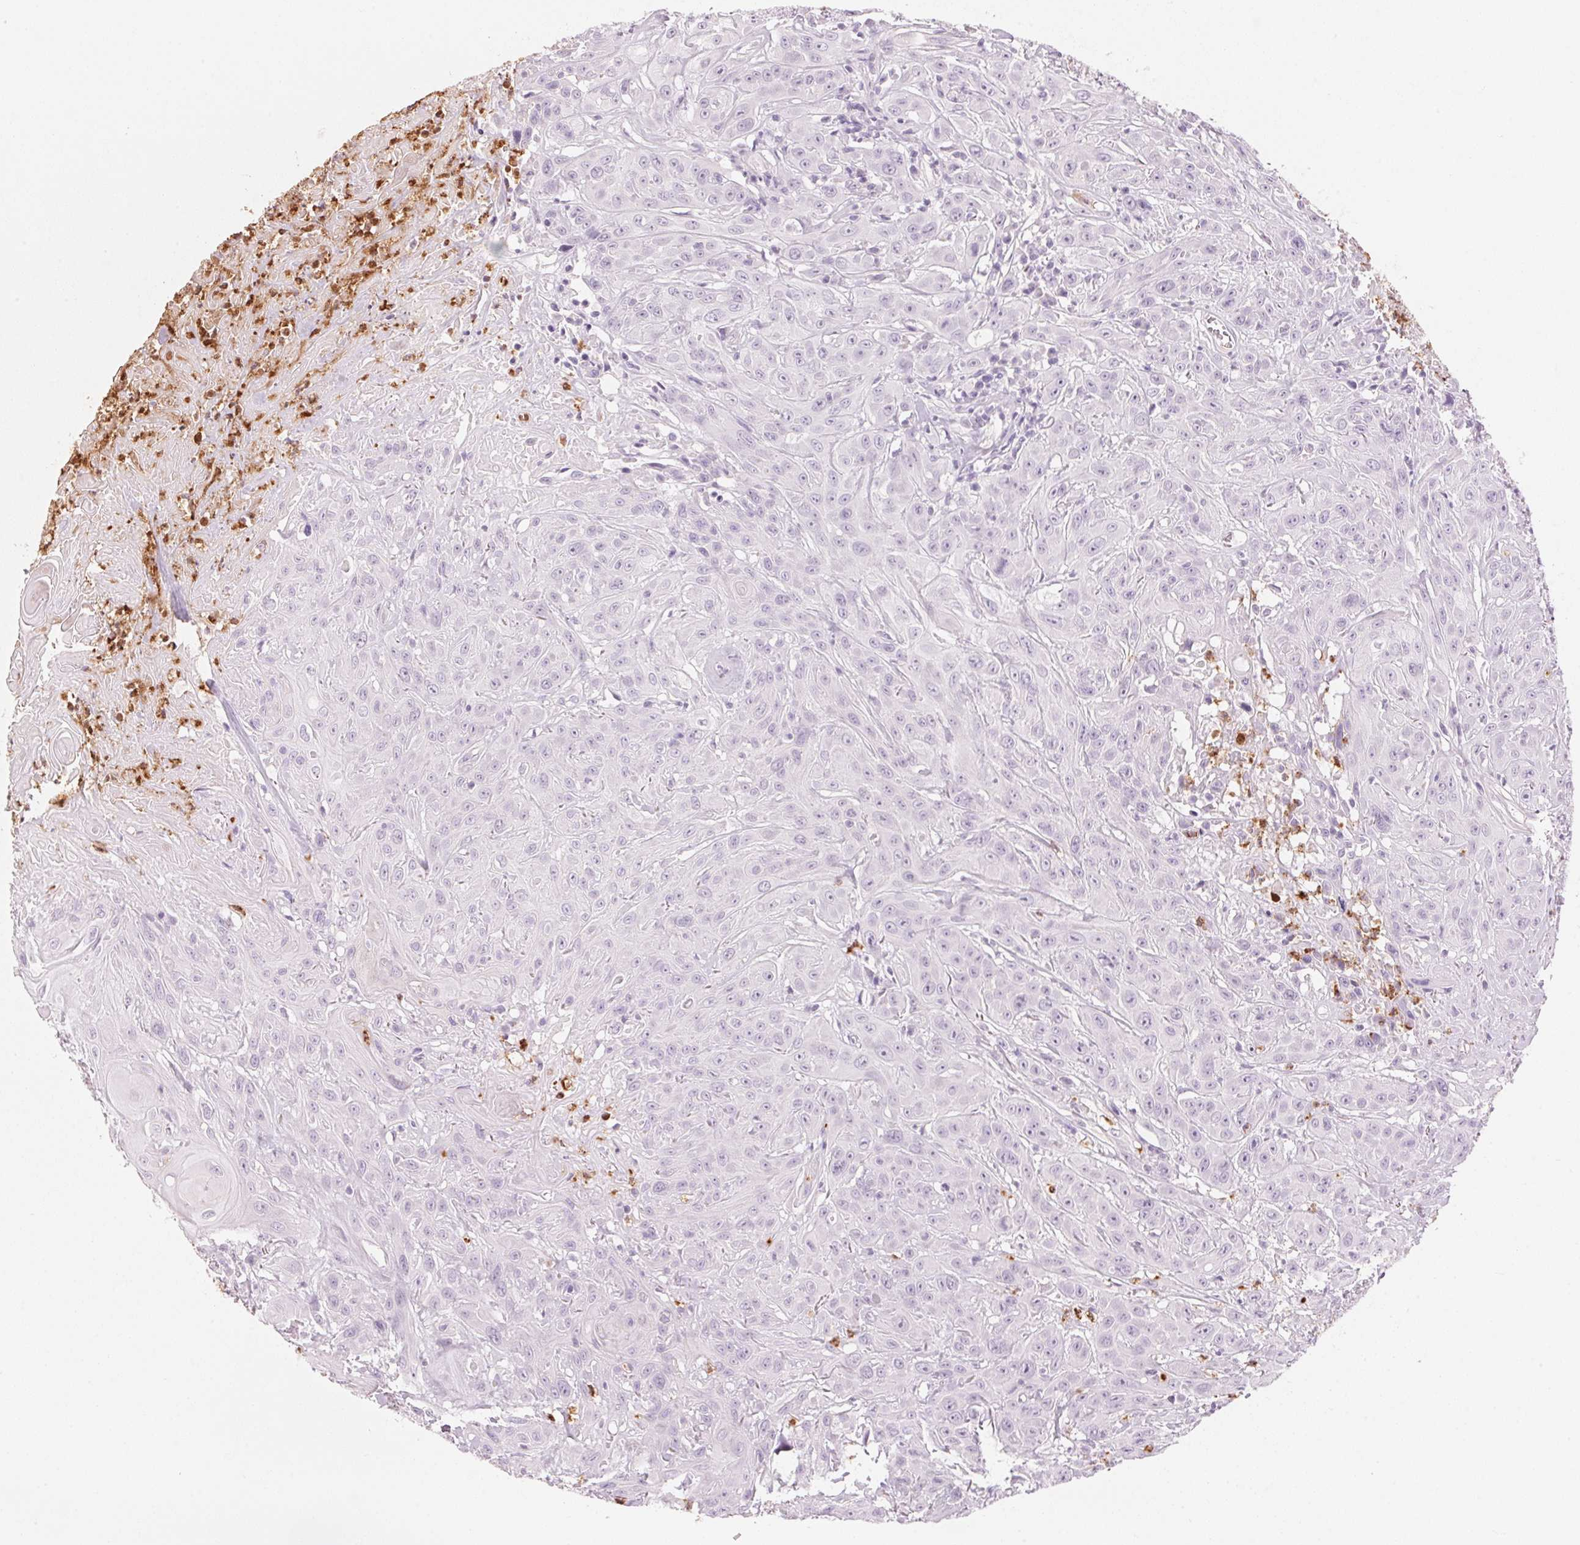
{"staining": {"intensity": "moderate", "quantity": "<25%", "location": "cytoplasmic/membranous"}, "tissue": "head and neck cancer", "cell_type": "Tumor cells", "image_type": "cancer", "snomed": [{"axis": "morphology", "description": "Squamous cell carcinoma, NOS"}, {"axis": "topography", "description": "Skin"}, {"axis": "topography", "description": "Head-Neck"}], "caption": "Immunohistochemical staining of head and neck cancer (squamous cell carcinoma) reveals moderate cytoplasmic/membranous protein expression in approximately <25% of tumor cells.", "gene": "KLK7", "patient": {"sex": "male", "age": 80}}